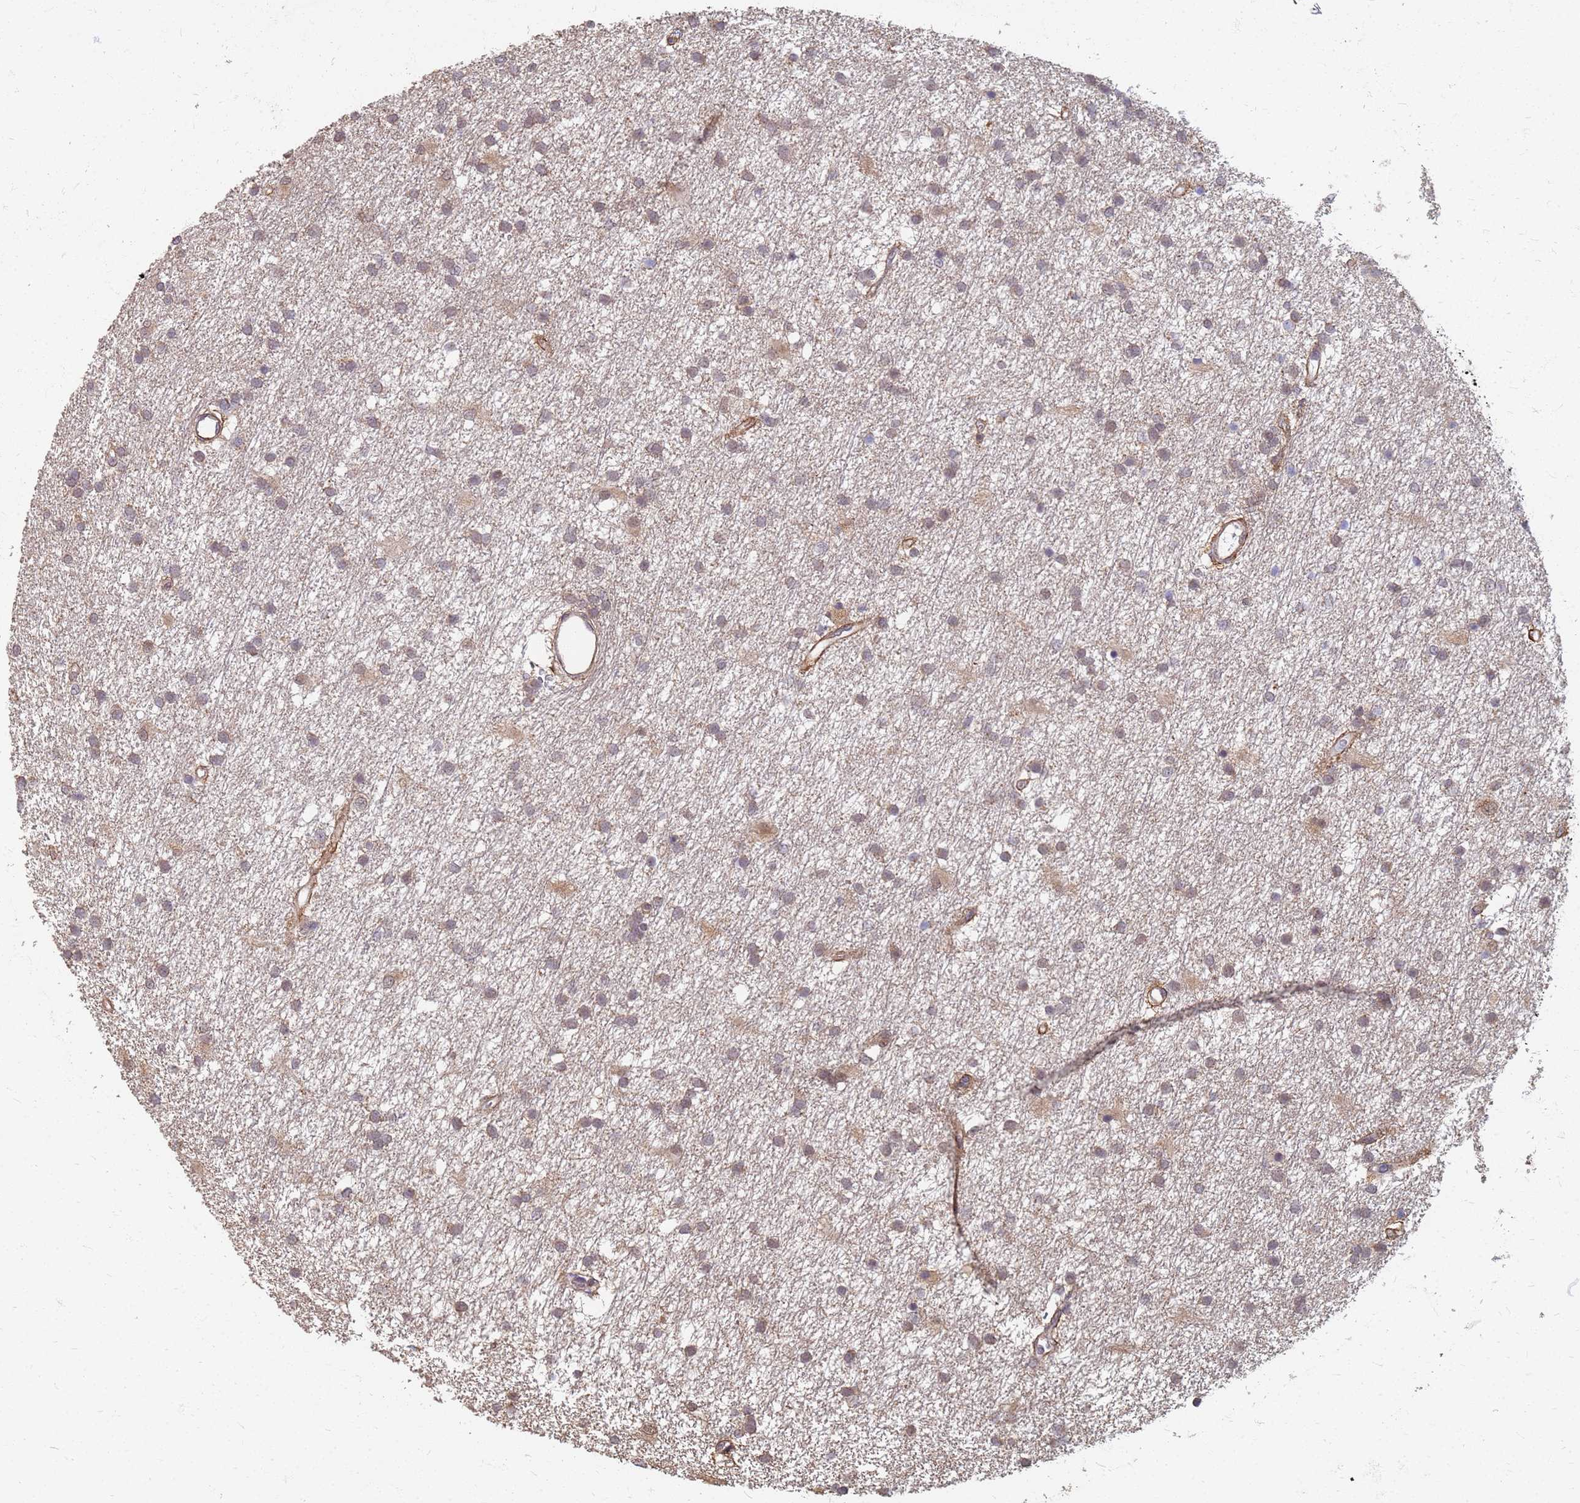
{"staining": {"intensity": "weak", "quantity": ">75%", "location": "cytoplasmic/membranous"}, "tissue": "glioma", "cell_type": "Tumor cells", "image_type": "cancer", "snomed": [{"axis": "morphology", "description": "Glioma, malignant, High grade"}, {"axis": "topography", "description": "Brain"}], "caption": "Human malignant glioma (high-grade) stained for a protein (brown) displays weak cytoplasmic/membranous positive expression in approximately >75% of tumor cells.", "gene": "ITGB4", "patient": {"sex": "male", "age": 77}}